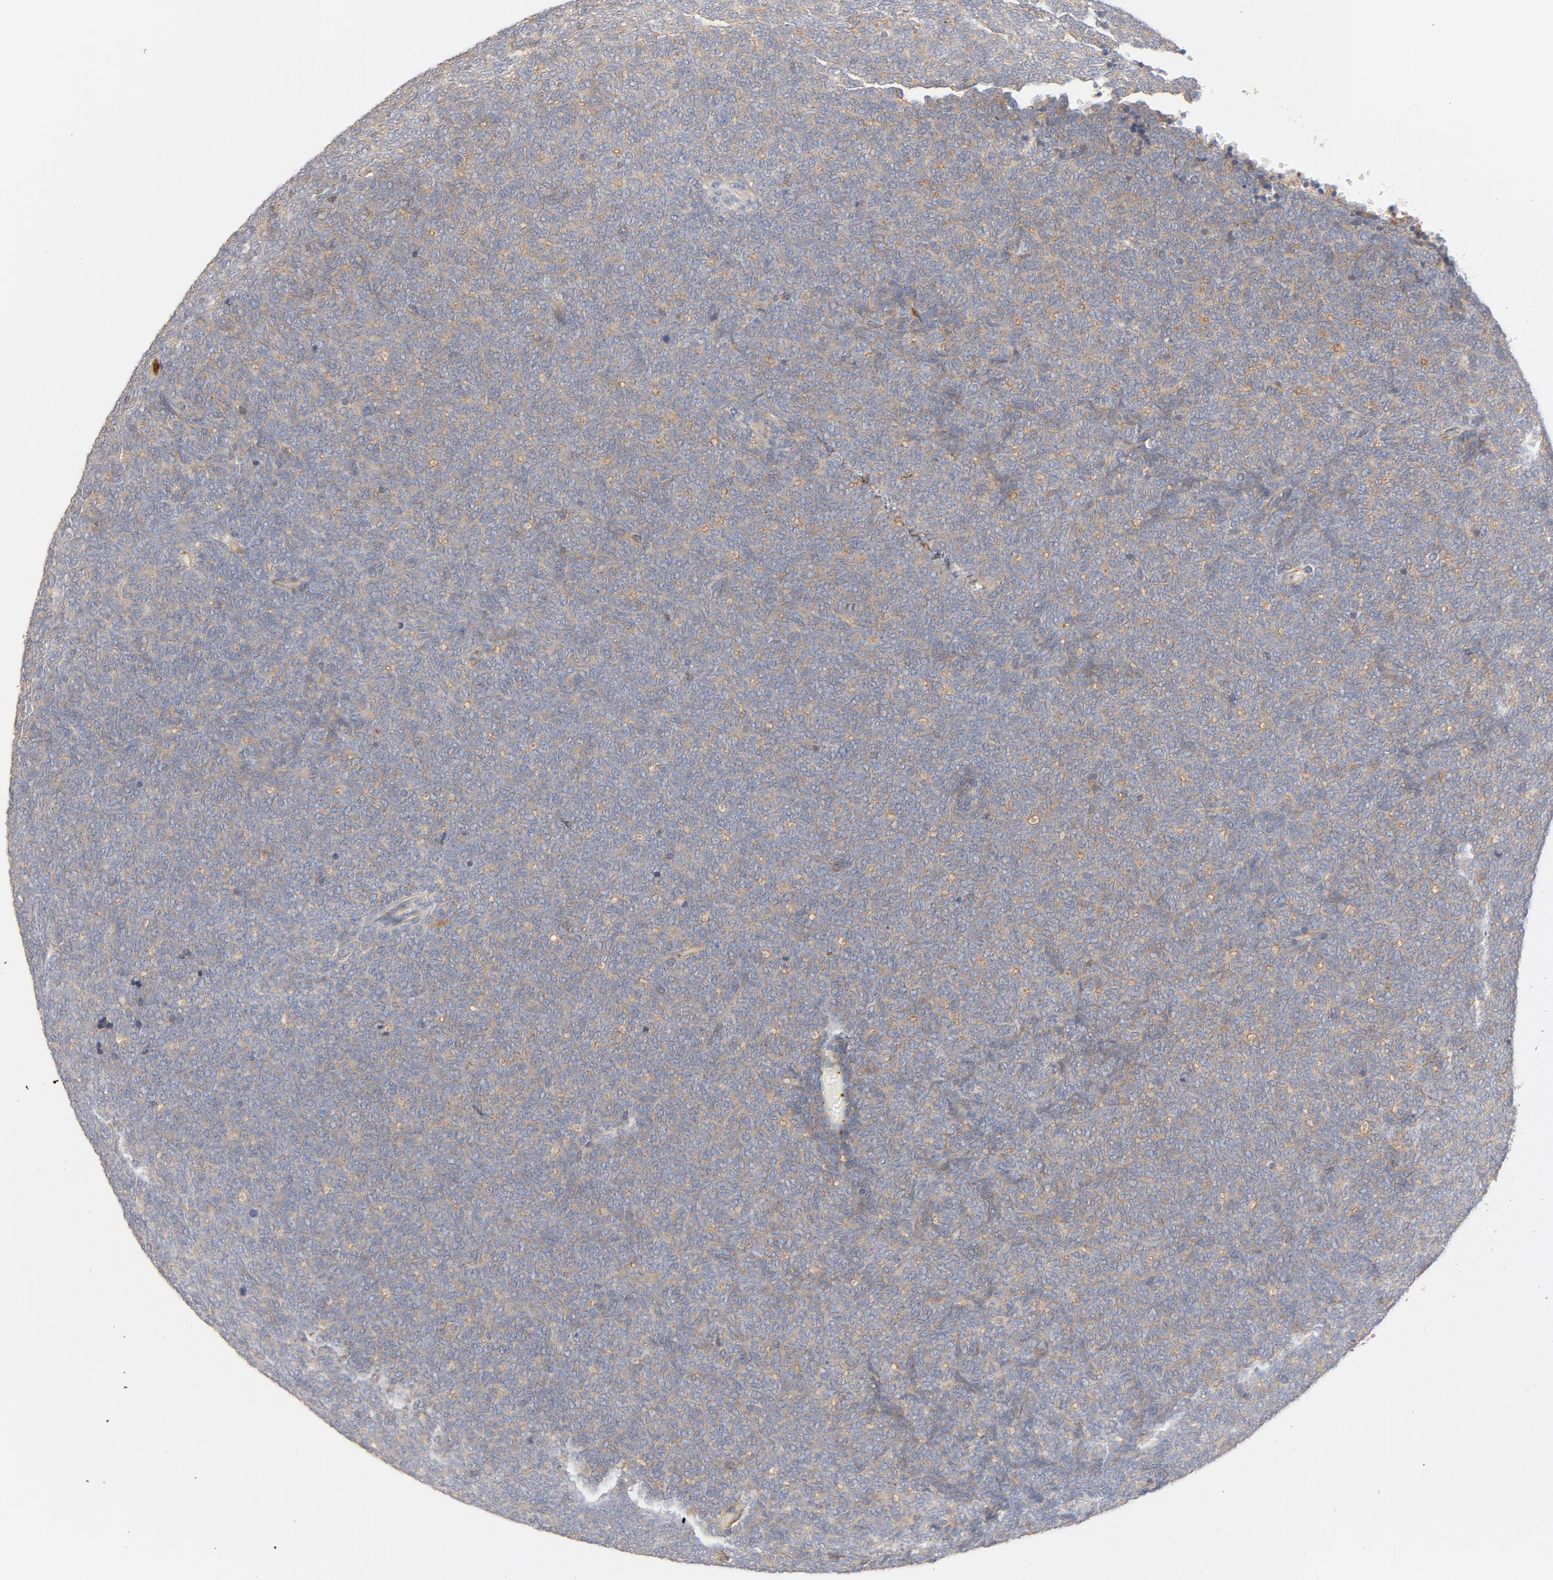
{"staining": {"intensity": "weak", "quantity": ">75%", "location": "cytoplasmic/membranous"}, "tissue": "renal cancer", "cell_type": "Tumor cells", "image_type": "cancer", "snomed": [{"axis": "morphology", "description": "Neoplasm, malignant, NOS"}, {"axis": "topography", "description": "Kidney"}], "caption": "Immunohistochemistry (DAB (3,3'-diaminobenzidine)) staining of human renal malignant neoplasm displays weak cytoplasmic/membranous protein staining in about >75% of tumor cells. (DAB IHC, brown staining for protein, blue staining for nuclei).", "gene": "SRC", "patient": {"sex": "male", "age": 28}}